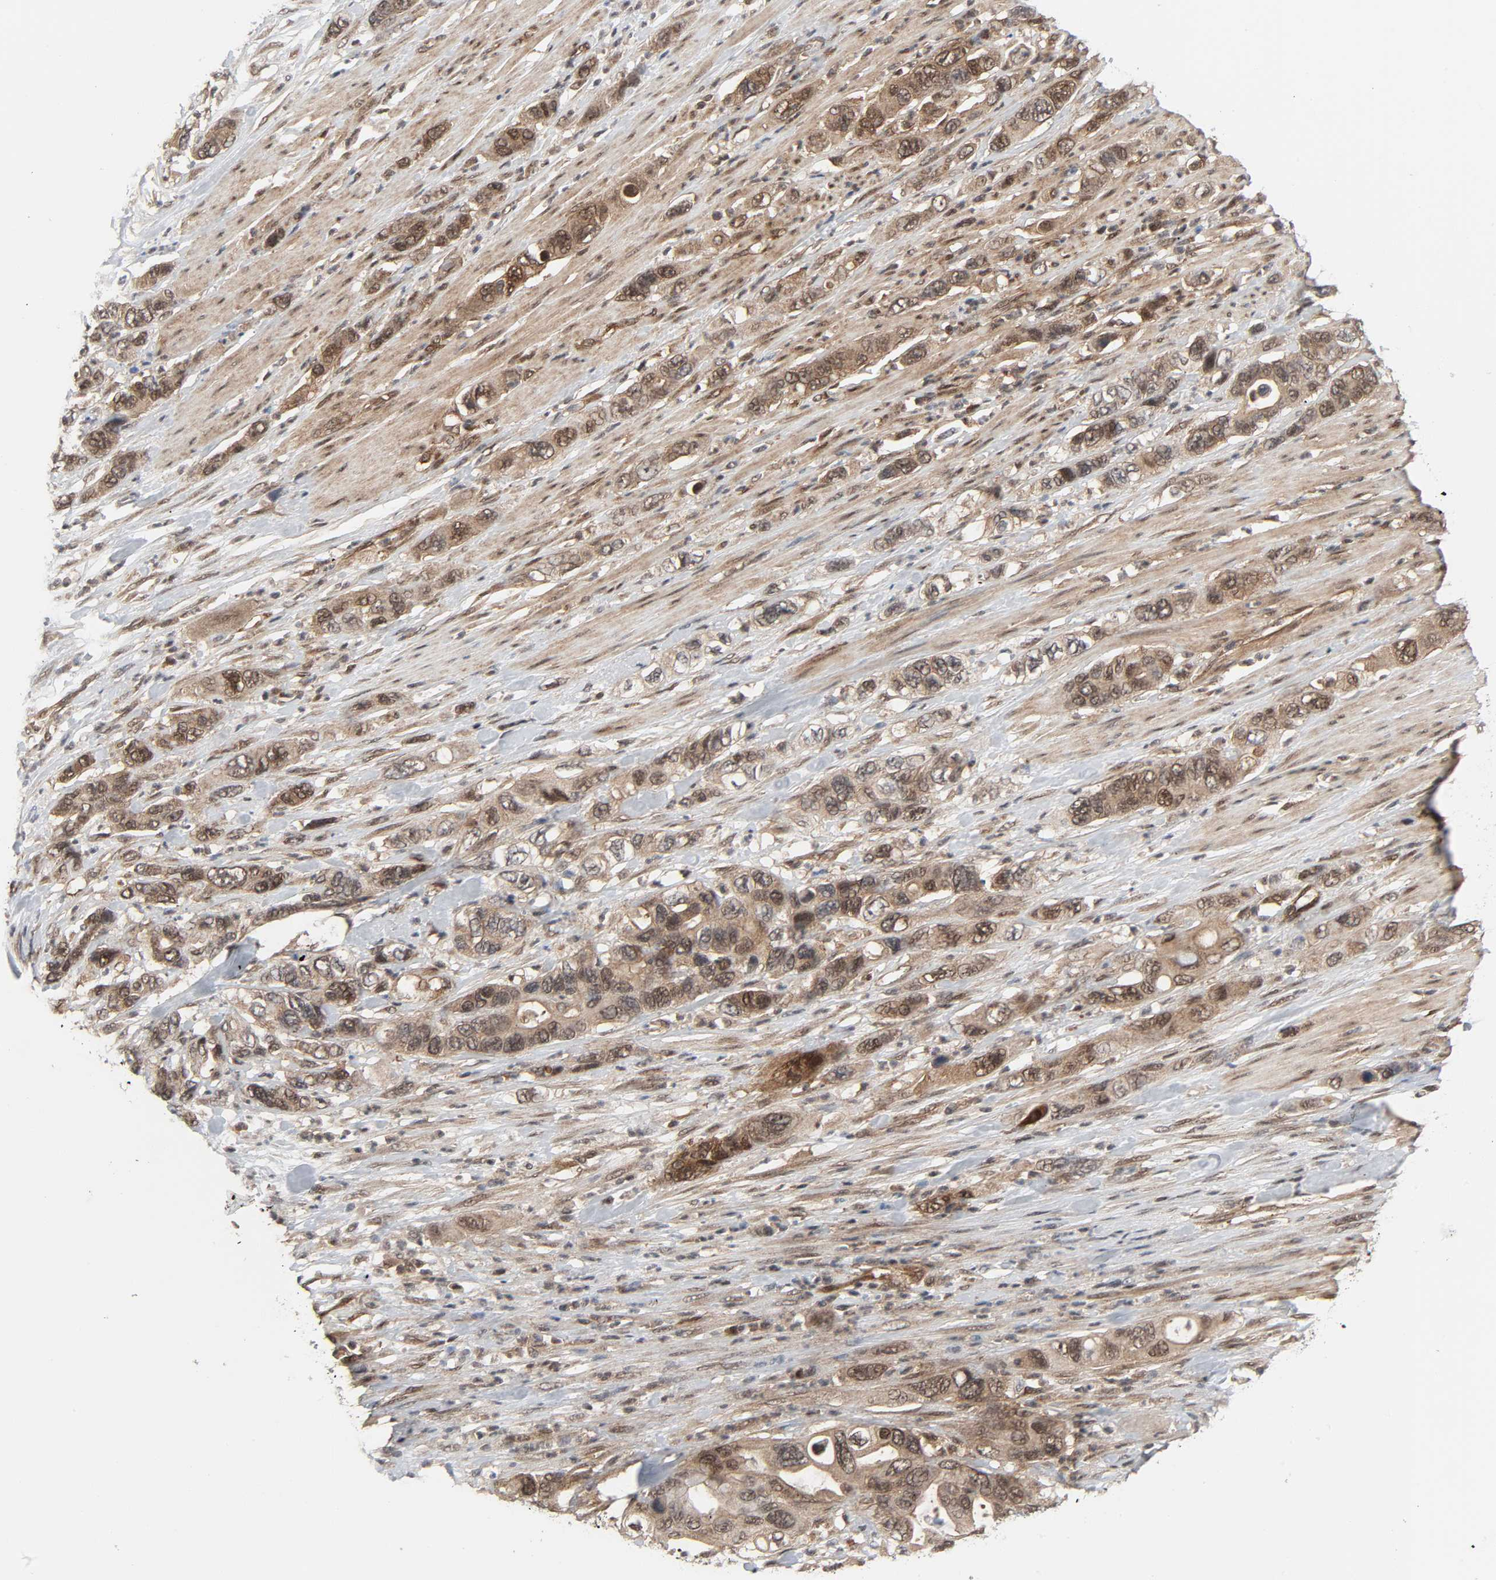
{"staining": {"intensity": "moderate", "quantity": ">75%", "location": "cytoplasmic/membranous,nuclear"}, "tissue": "pancreatic cancer", "cell_type": "Tumor cells", "image_type": "cancer", "snomed": [{"axis": "morphology", "description": "Adenocarcinoma, NOS"}, {"axis": "topography", "description": "Pancreas"}], "caption": "The micrograph shows immunohistochemical staining of pancreatic cancer (adenocarcinoma). There is moderate cytoplasmic/membranous and nuclear positivity is identified in approximately >75% of tumor cells.", "gene": "GSK3A", "patient": {"sex": "female", "age": 71}}